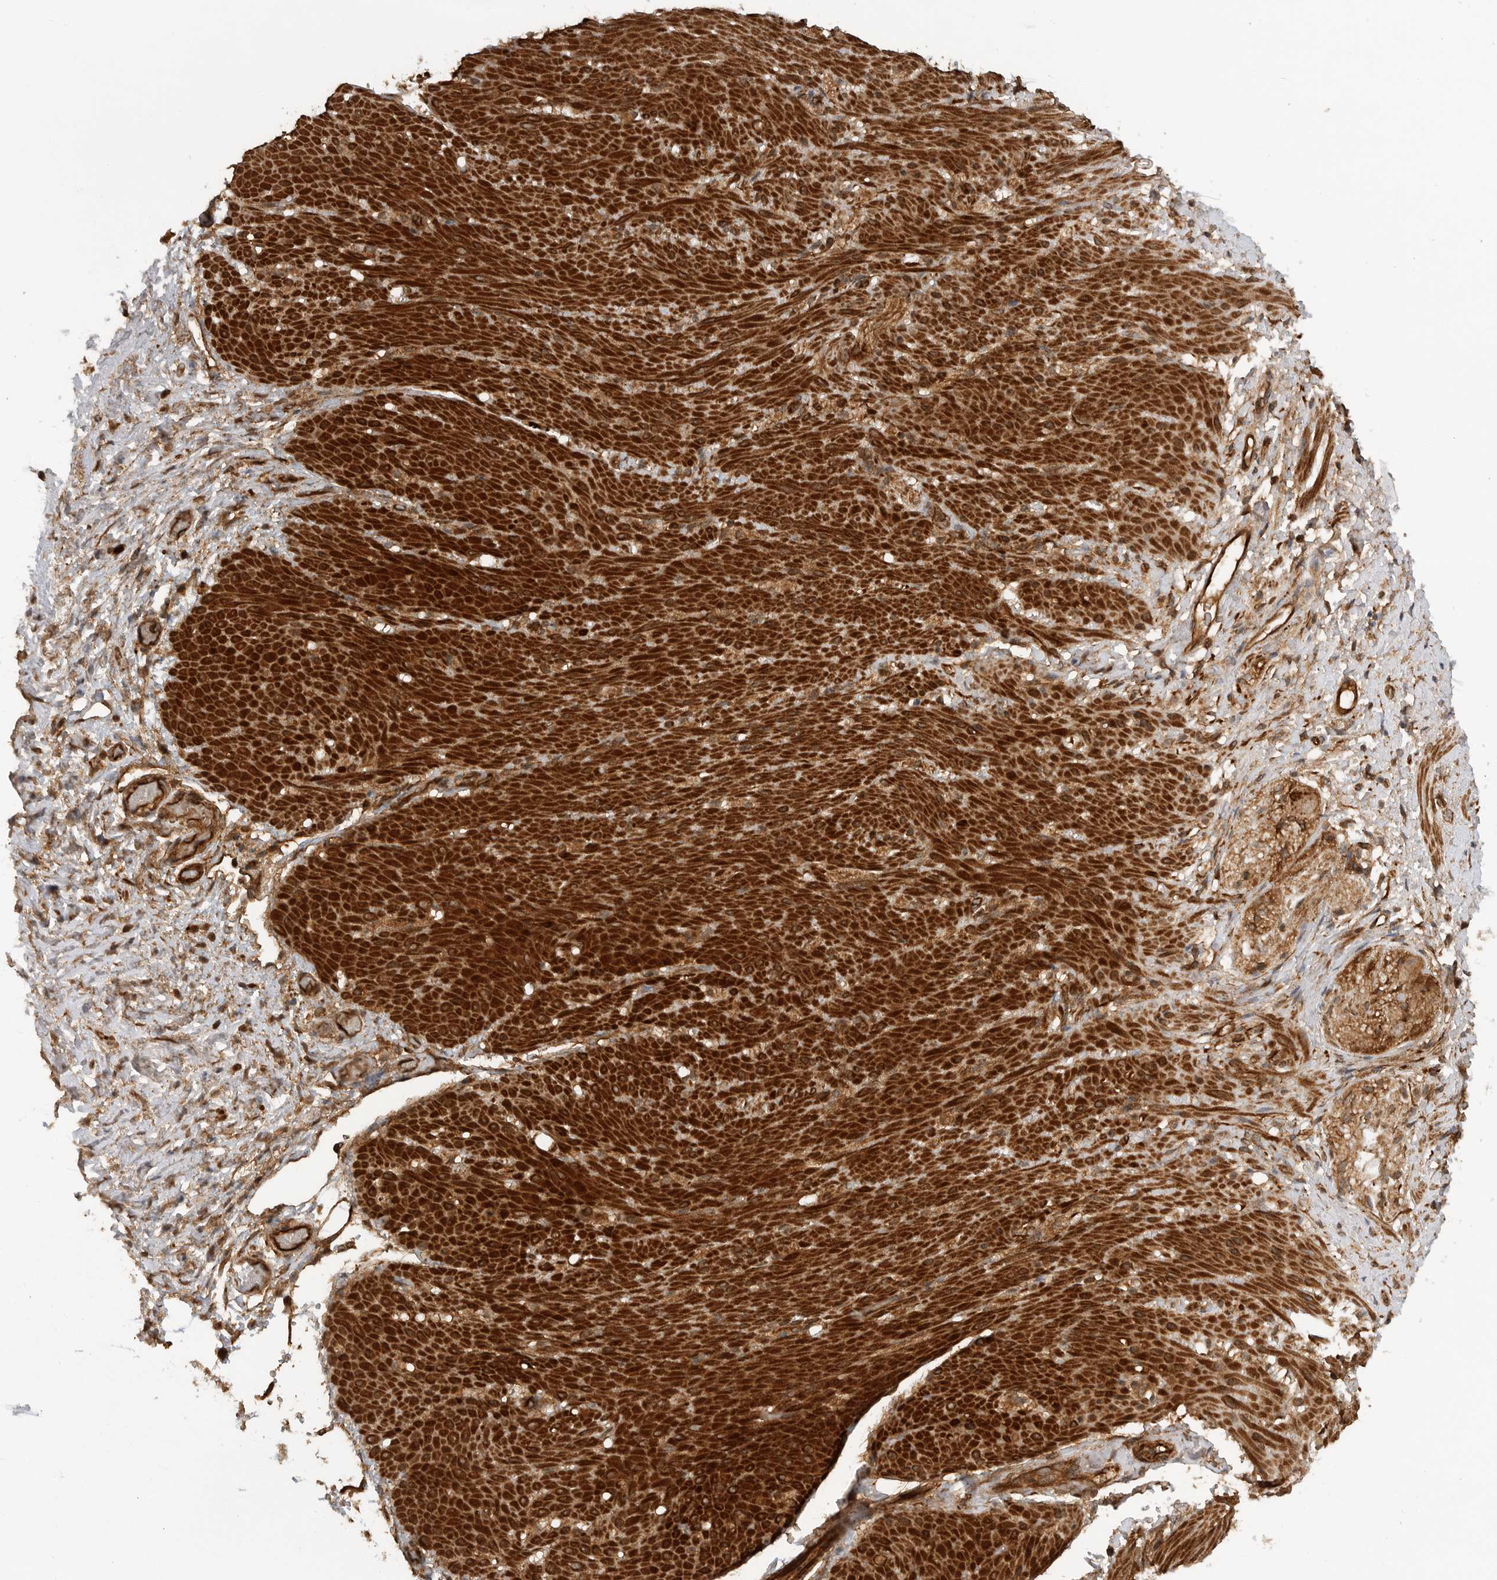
{"staining": {"intensity": "strong", "quantity": ">75%", "location": "cytoplasmic/membranous"}, "tissue": "smooth muscle", "cell_type": "Smooth muscle cells", "image_type": "normal", "snomed": [{"axis": "morphology", "description": "Normal tissue, NOS"}, {"axis": "topography", "description": "Smooth muscle"}, {"axis": "topography", "description": "Small intestine"}], "caption": "A high amount of strong cytoplasmic/membranous positivity is present in approximately >75% of smooth muscle cells in normal smooth muscle. Nuclei are stained in blue.", "gene": "PRDX4", "patient": {"sex": "female", "age": 84}}